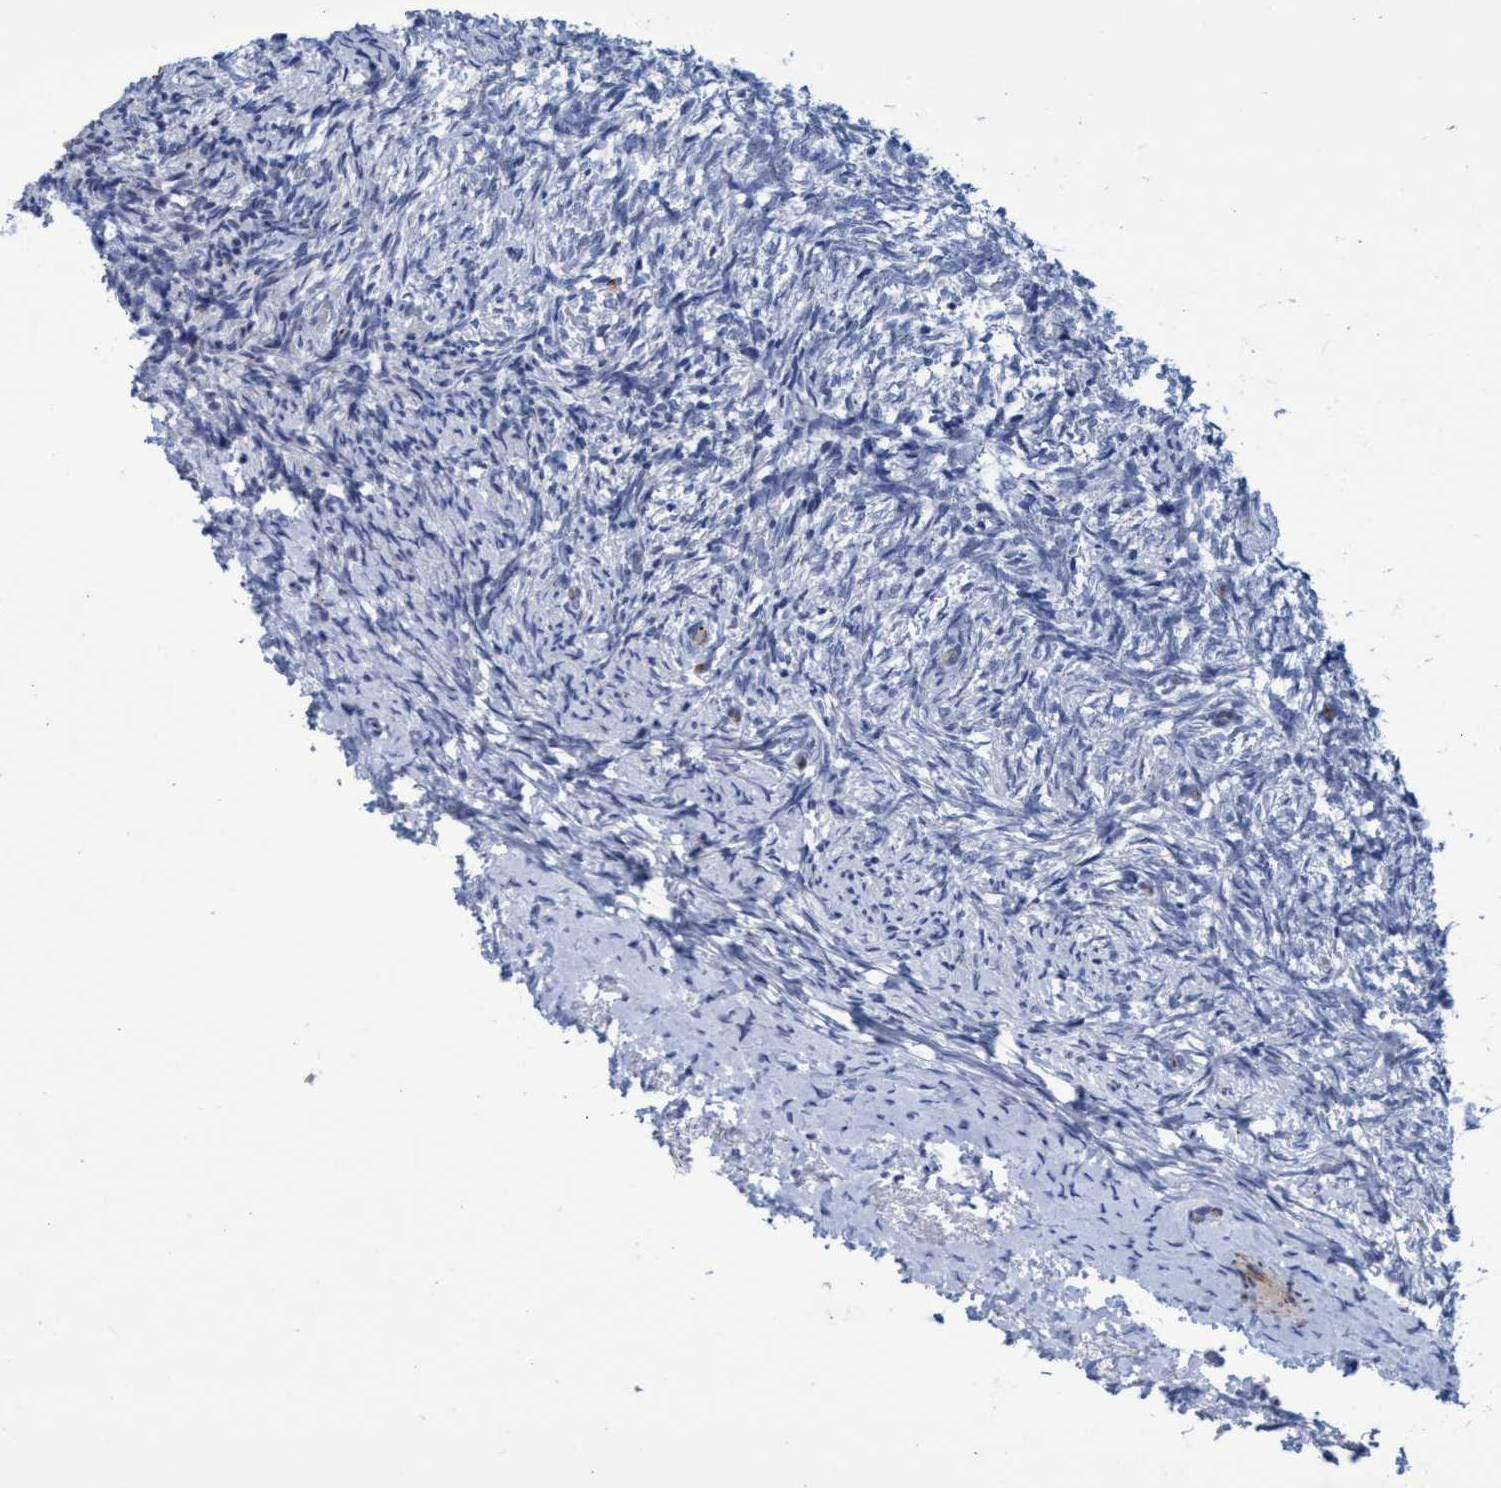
{"staining": {"intensity": "negative", "quantity": "none", "location": "none"}, "tissue": "ovary", "cell_type": "Ovarian stroma cells", "image_type": "normal", "snomed": [{"axis": "morphology", "description": "Normal tissue, NOS"}, {"axis": "topography", "description": "Ovary"}], "caption": "The immunohistochemistry (IHC) micrograph has no significant staining in ovarian stroma cells of ovary. Brightfield microscopy of IHC stained with DAB (3,3'-diaminobenzidine) (brown) and hematoxylin (blue), captured at high magnification.", "gene": "SLC43A2", "patient": {"sex": "female", "age": 41}}